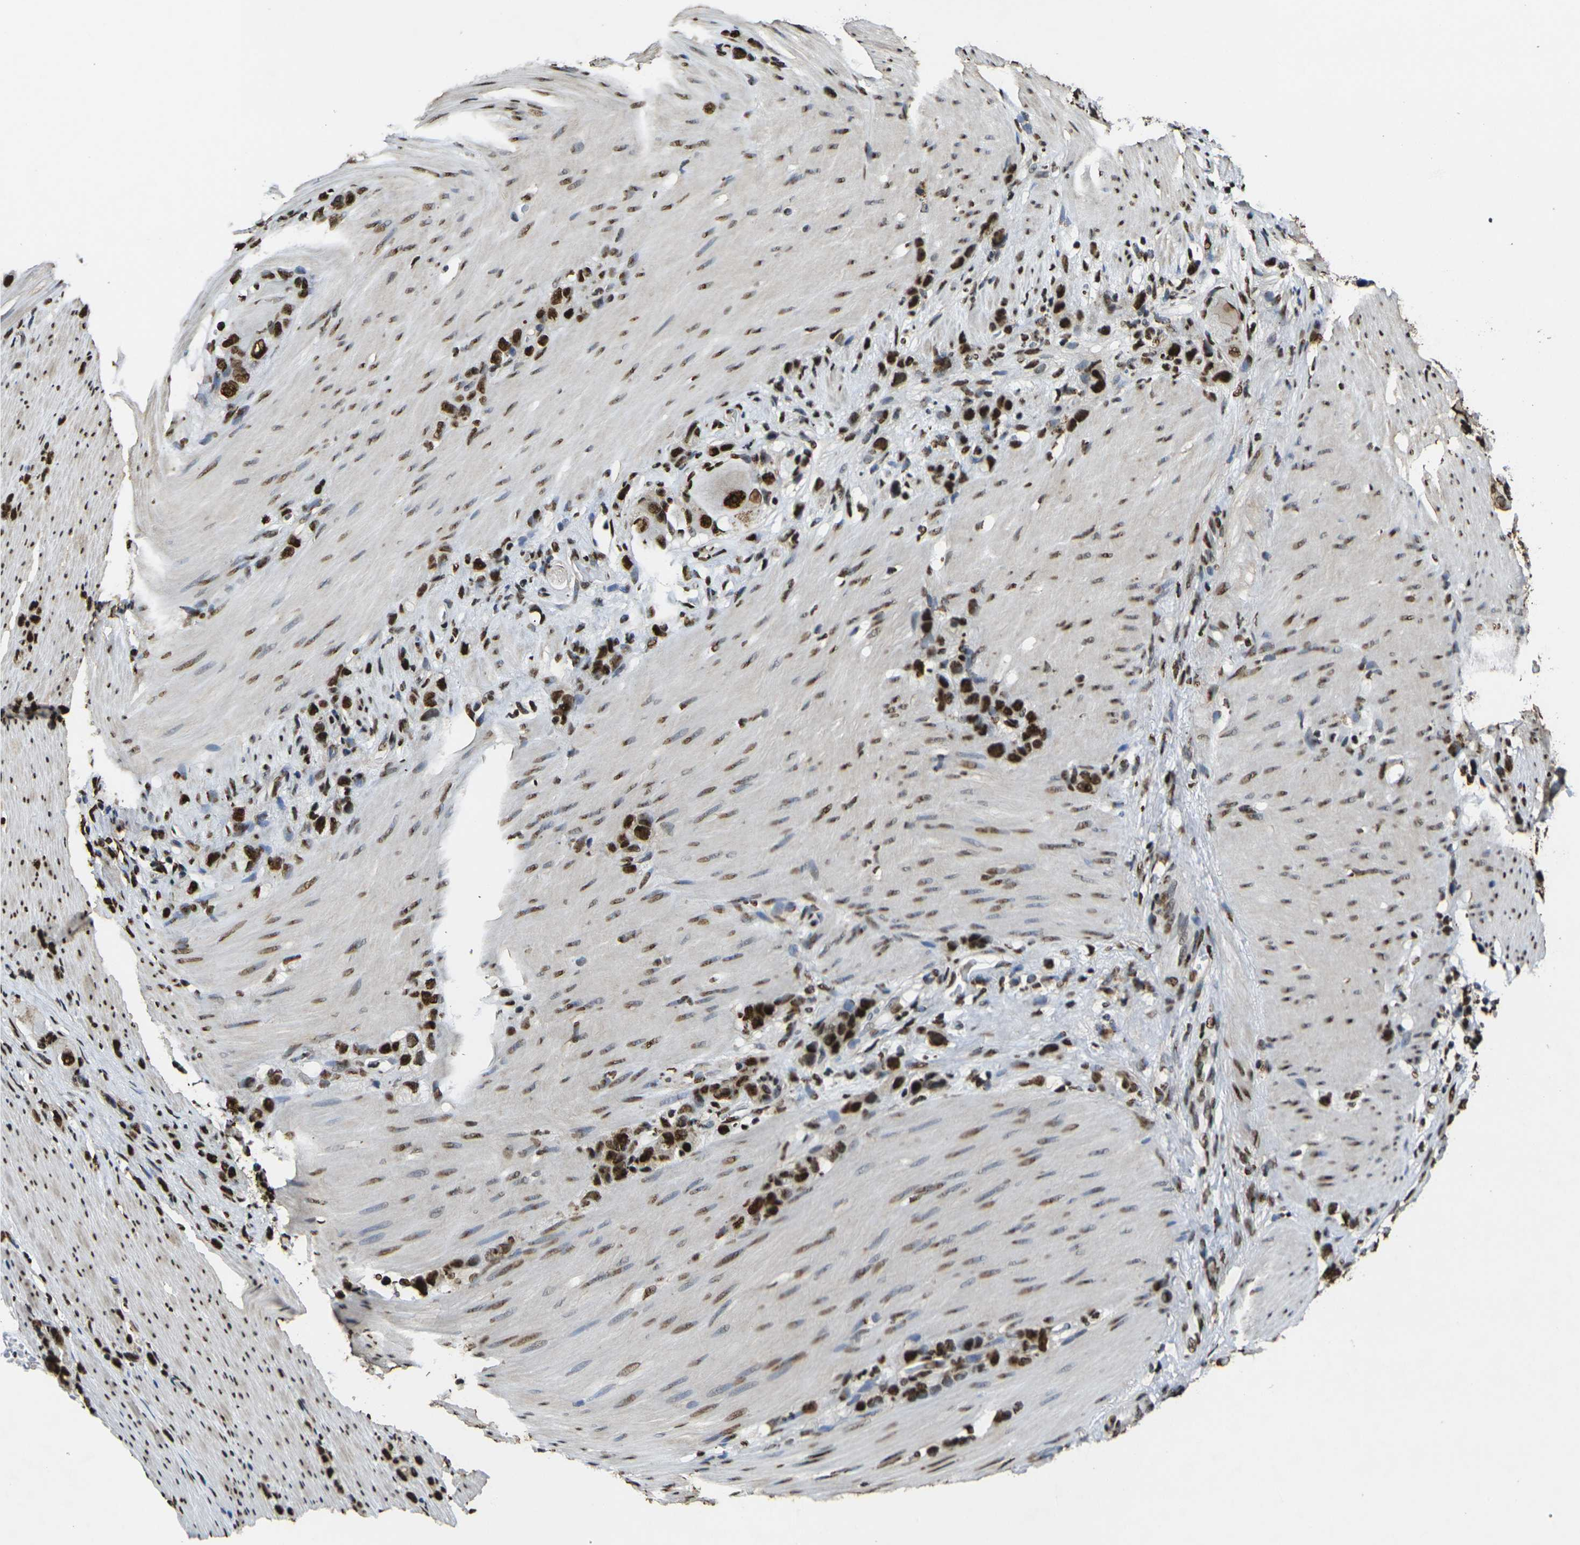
{"staining": {"intensity": "strong", "quantity": ">75%", "location": "nuclear"}, "tissue": "stomach cancer", "cell_type": "Tumor cells", "image_type": "cancer", "snomed": [{"axis": "morphology", "description": "Normal tissue, NOS"}, {"axis": "morphology", "description": "Adenocarcinoma, NOS"}, {"axis": "morphology", "description": "Adenocarcinoma, High grade"}, {"axis": "topography", "description": "Stomach, upper"}, {"axis": "topography", "description": "Stomach"}], "caption": "The photomicrograph demonstrates staining of adenocarcinoma (stomach), revealing strong nuclear protein staining (brown color) within tumor cells. Using DAB (3,3'-diaminobenzidine) (brown) and hematoxylin (blue) stains, captured at high magnification using brightfield microscopy.", "gene": "SMARCC1", "patient": {"sex": "female", "age": 65}}